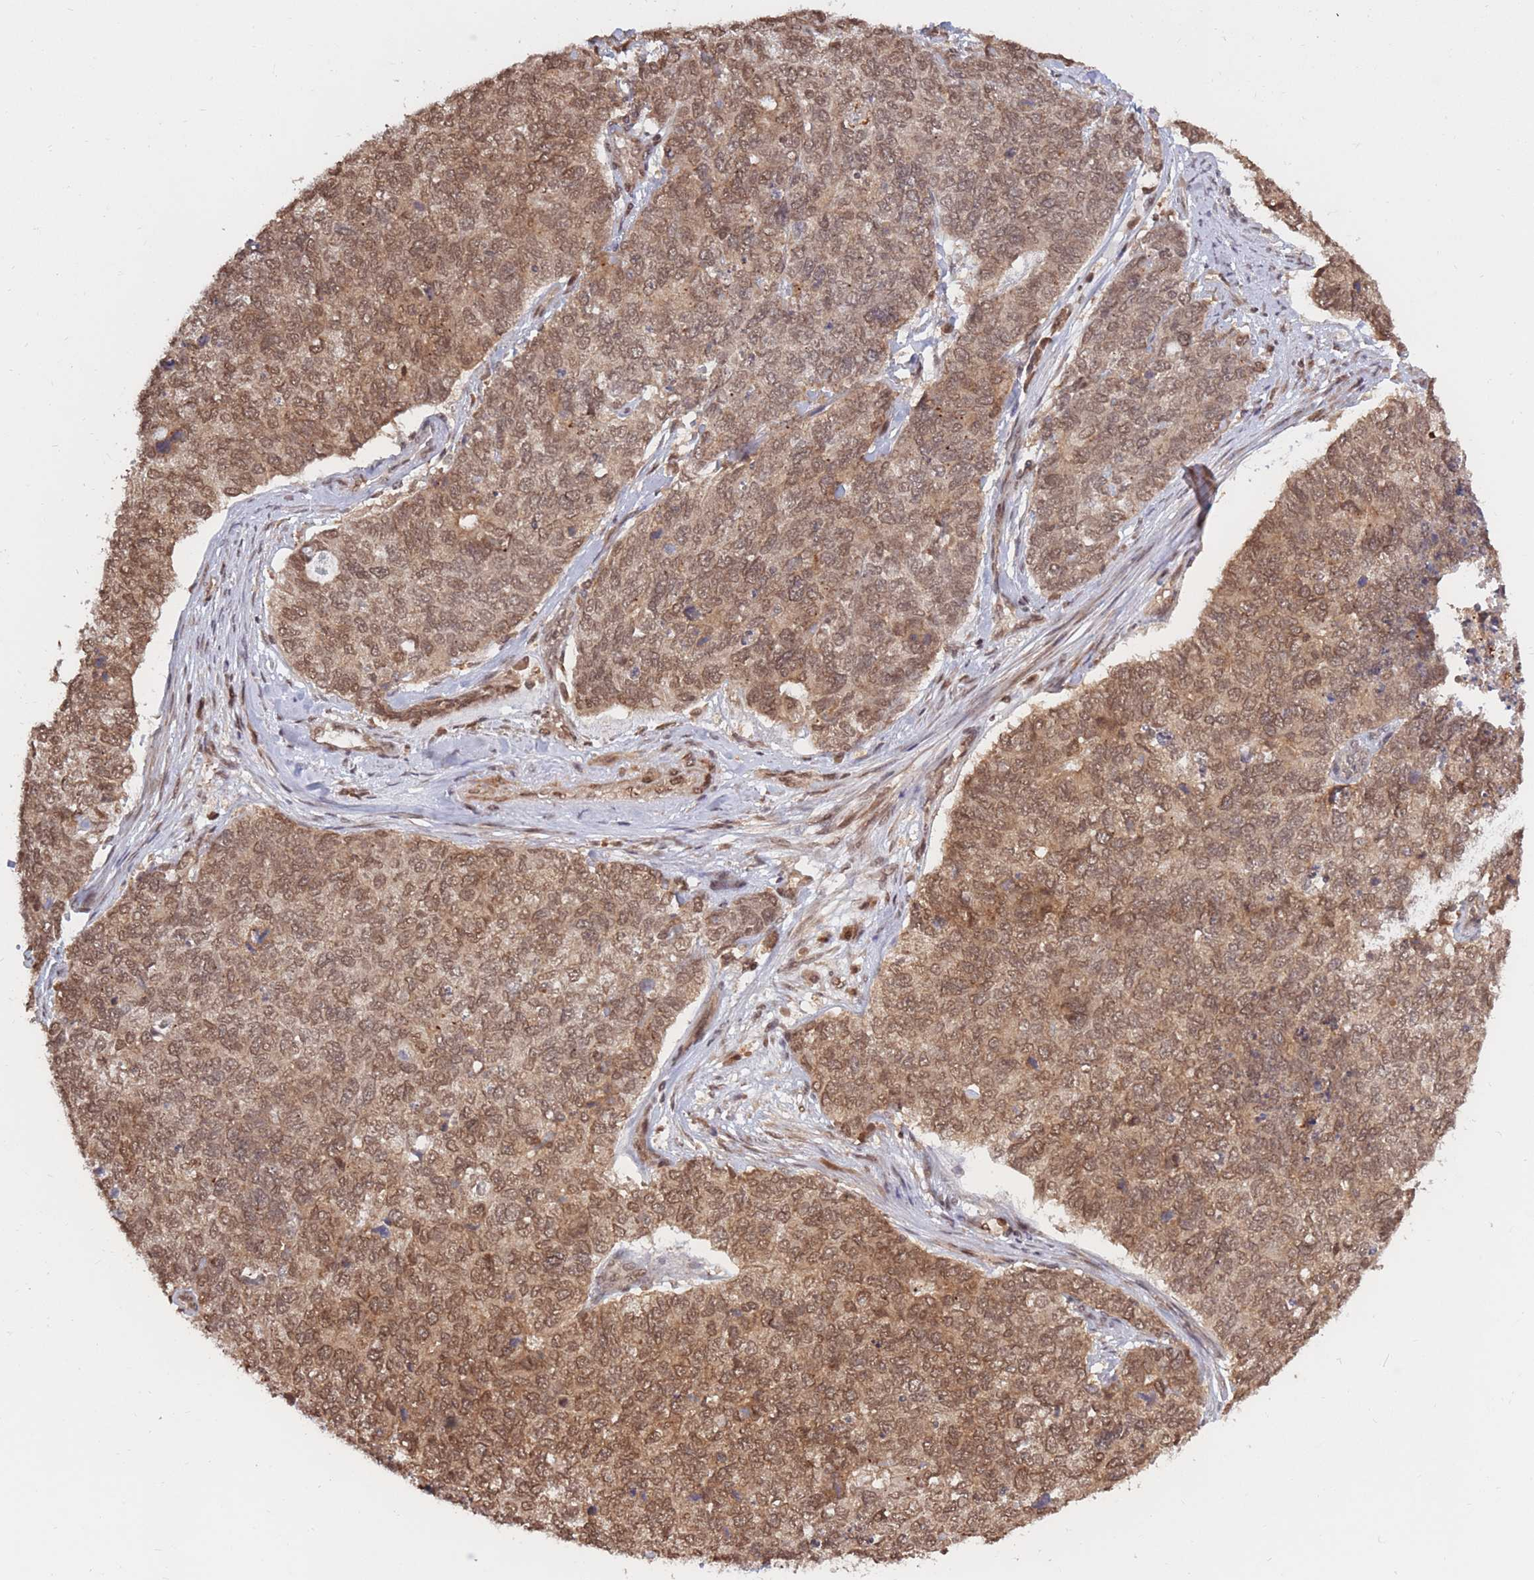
{"staining": {"intensity": "moderate", "quantity": ">75%", "location": "cytoplasmic/membranous,nuclear"}, "tissue": "cervical cancer", "cell_type": "Tumor cells", "image_type": "cancer", "snomed": [{"axis": "morphology", "description": "Squamous cell carcinoma, NOS"}, {"axis": "topography", "description": "Cervix"}], "caption": "IHC of cervical squamous cell carcinoma reveals medium levels of moderate cytoplasmic/membranous and nuclear positivity in about >75% of tumor cells. IHC stains the protein of interest in brown and the nuclei are stained blue.", "gene": "SRA1", "patient": {"sex": "female", "age": 63}}